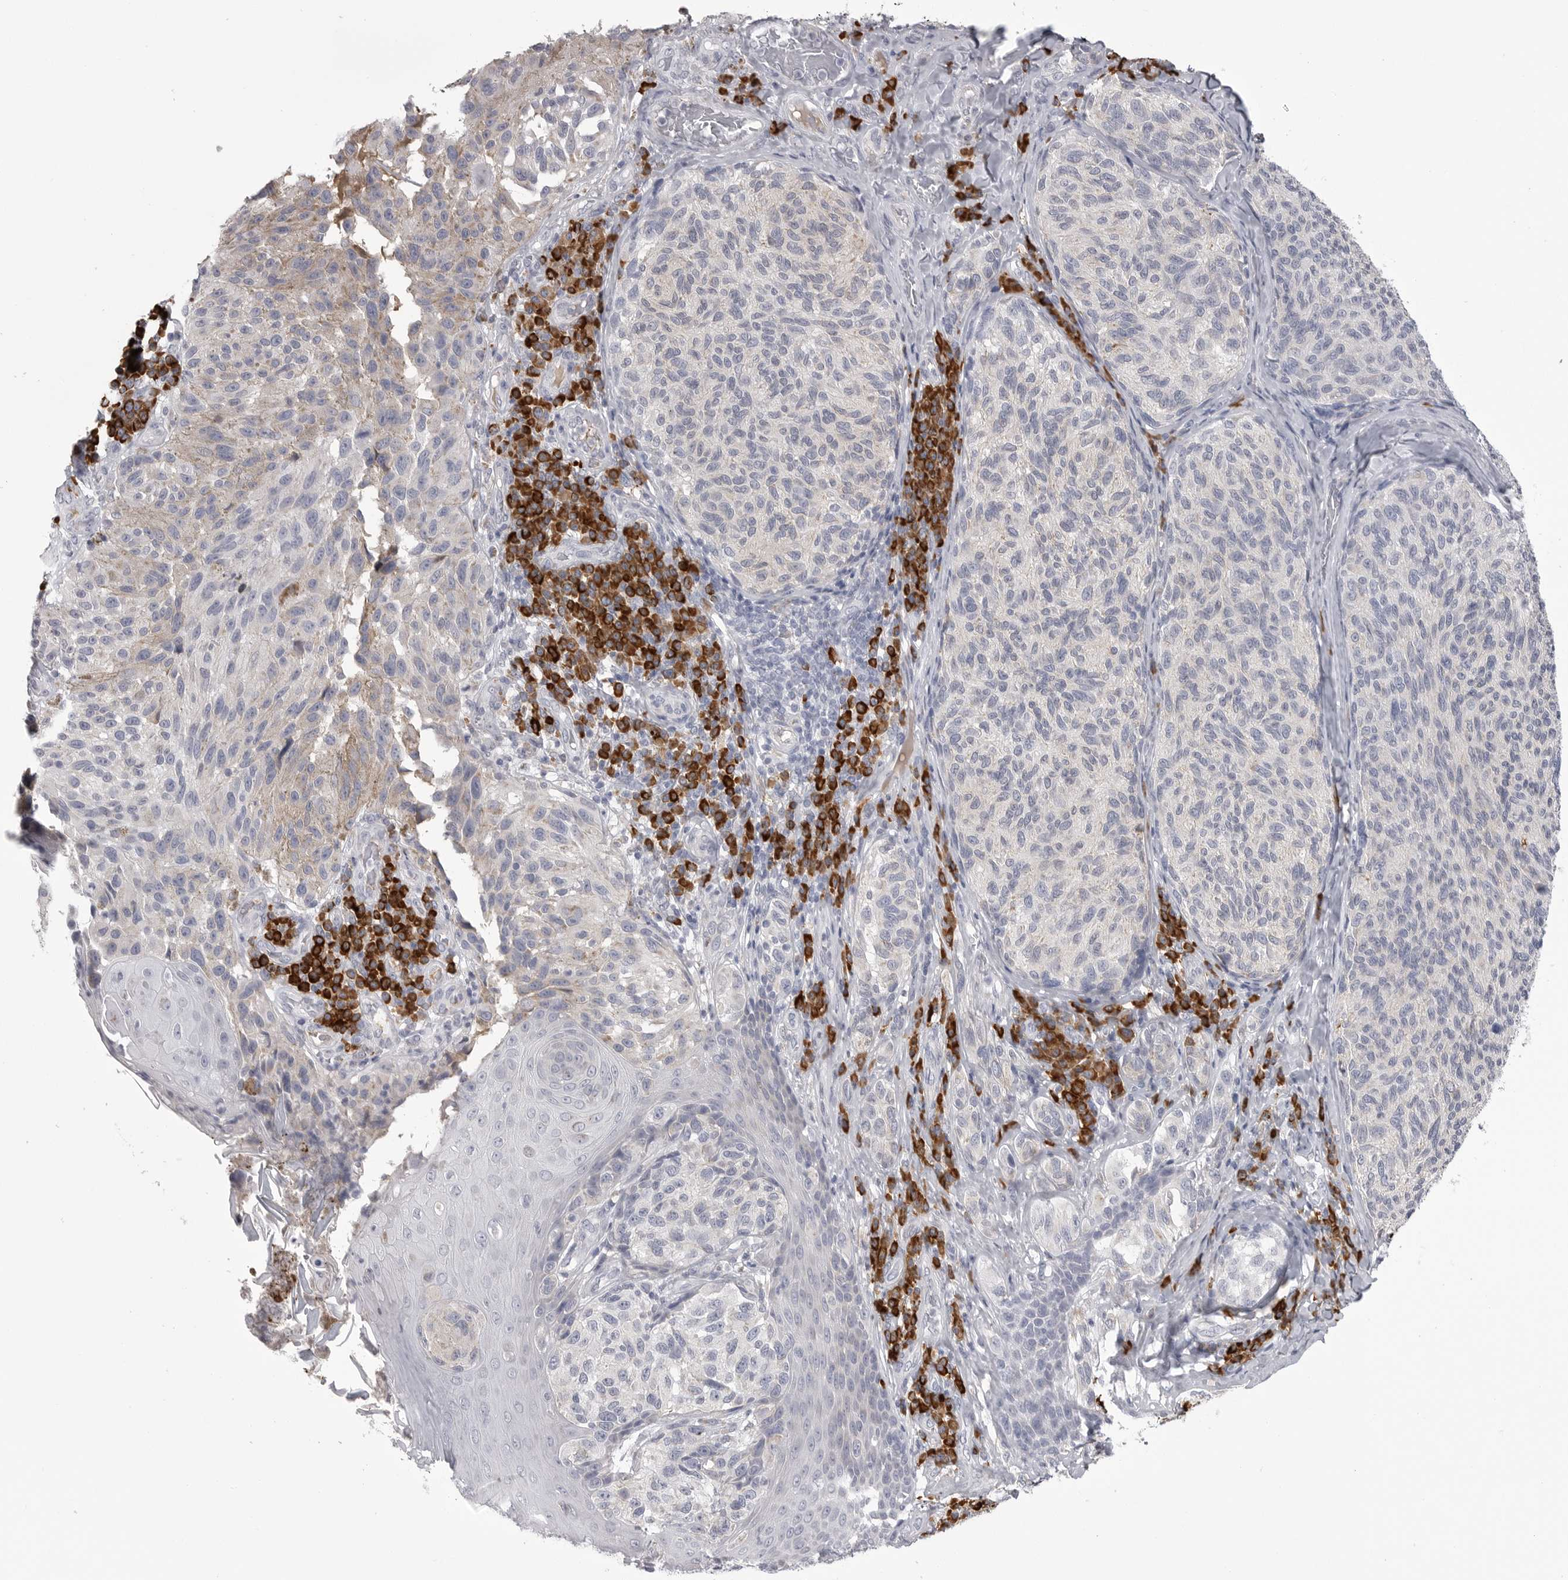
{"staining": {"intensity": "negative", "quantity": "none", "location": "none"}, "tissue": "melanoma", "cell_type": "Tumor cells", "image_type": "cancer", "snomed": [{"axis": "morphology", "description": "Malignant melanoma, NOS"}, {"axis": "topography", "description": "Skin"}], "caption": "Melanoma was stained to show a protein in brown. There is no significant staining in tumor cells.", "gene": "FKBP2", "patient": {"sex": "female", "age": 73}}